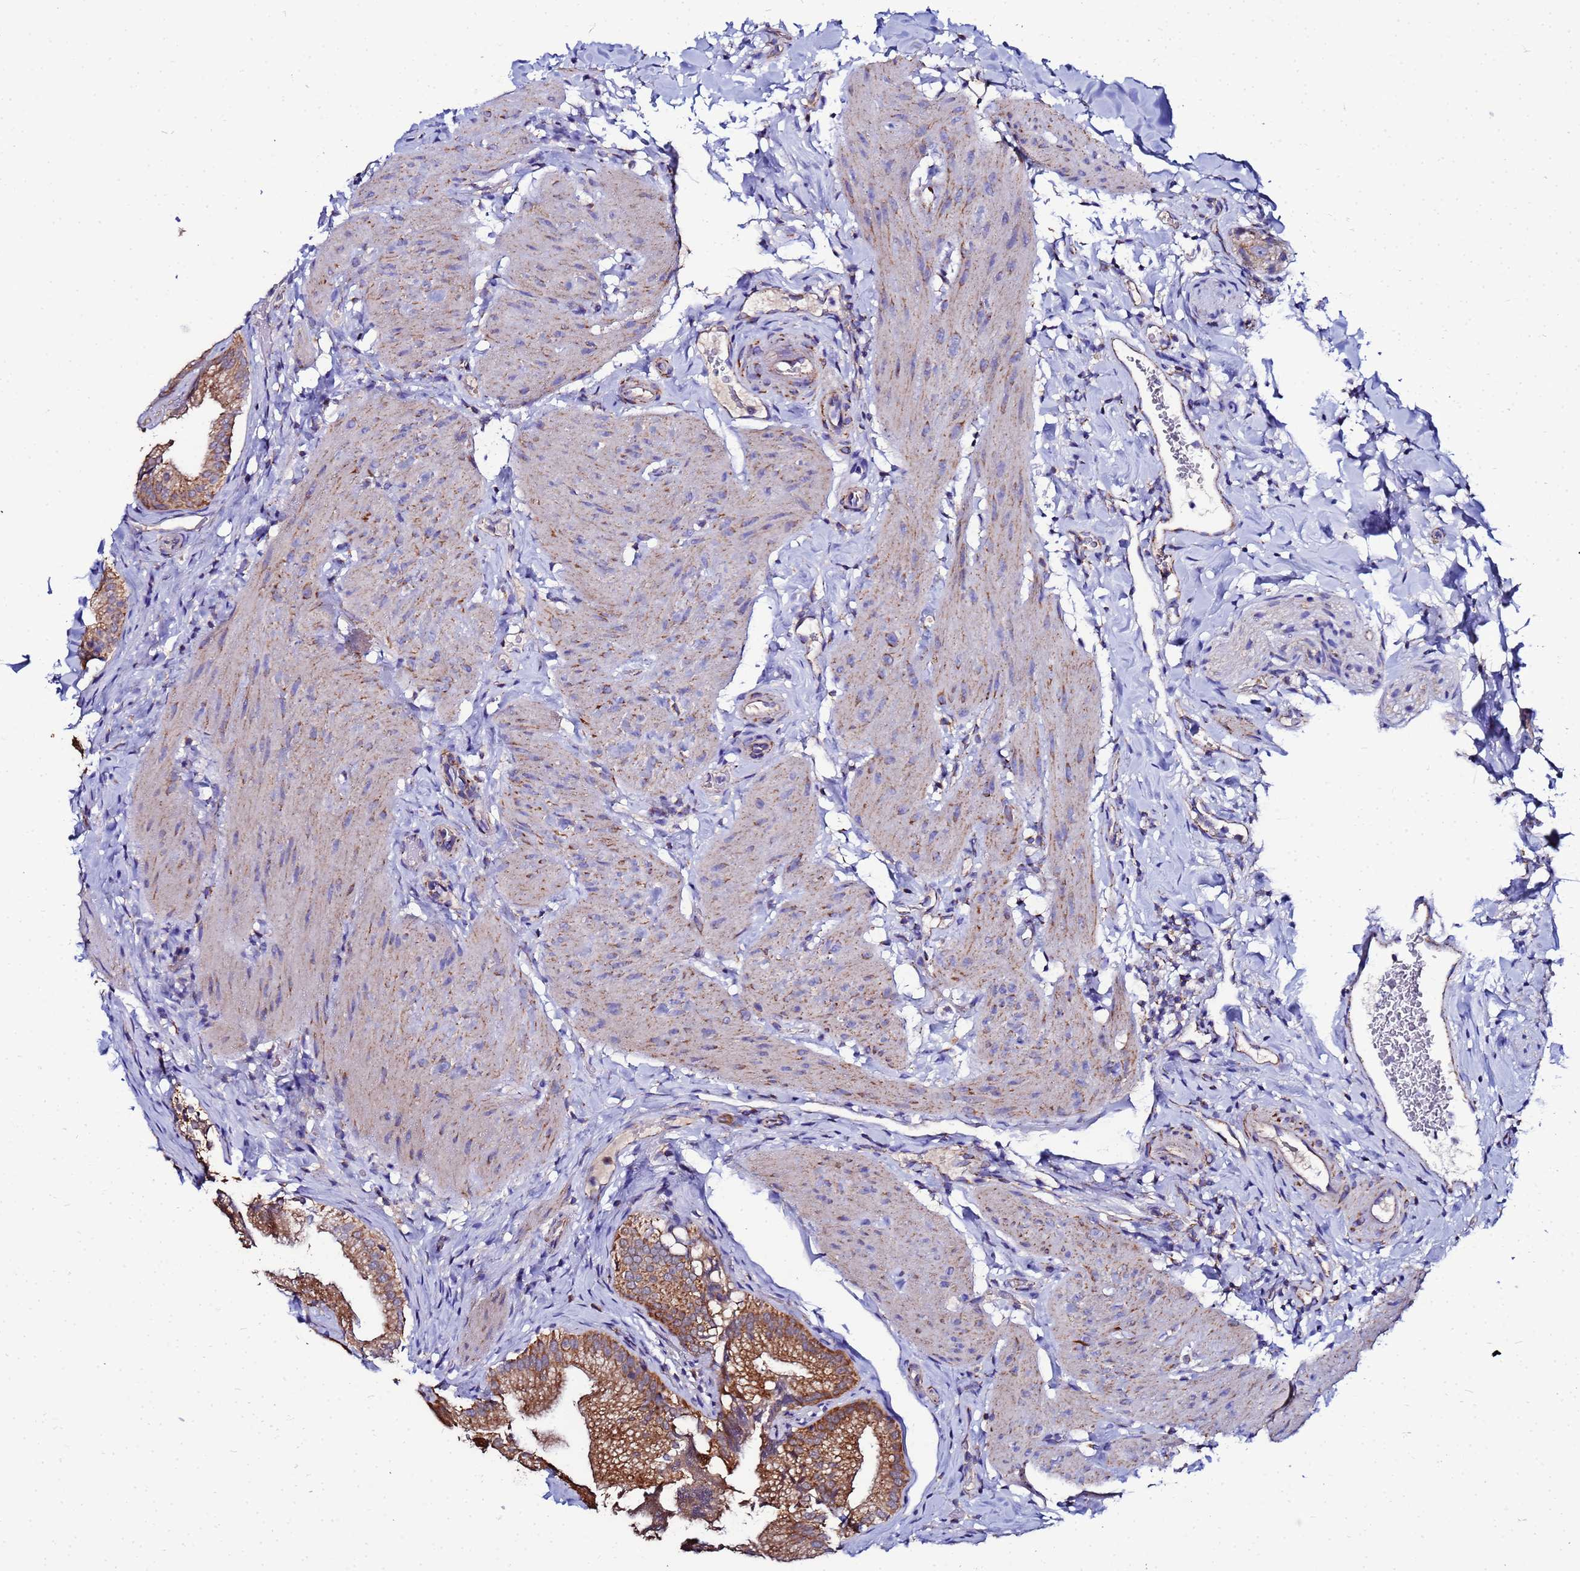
{"staining": {"intensity": "moderate", "quantity": "25%-75%", "location": "cytoplasmic/membranous"}, "tissue": "gallbladder", "cell_type": "Glandular cells", "image_type": "normal", "snomed": [{"axis": "morphology", "description": "Normal tissue, NOS"}, {"axis": "topography", "description": "Gallbladder"}], "caption": "Immunohistochemistry micrograph of unremarkable gallbladder: gallbladder stained using immunohistochemistry (IHC) shows medium levels of moderate protein expression localized specifically in the cytoplasmic/membranous of glandular cells, appearing as a cytoplasmic/membranous brown color.", "gene": "FAHD2A", "patient": {"sex": "female", "age": 30}}